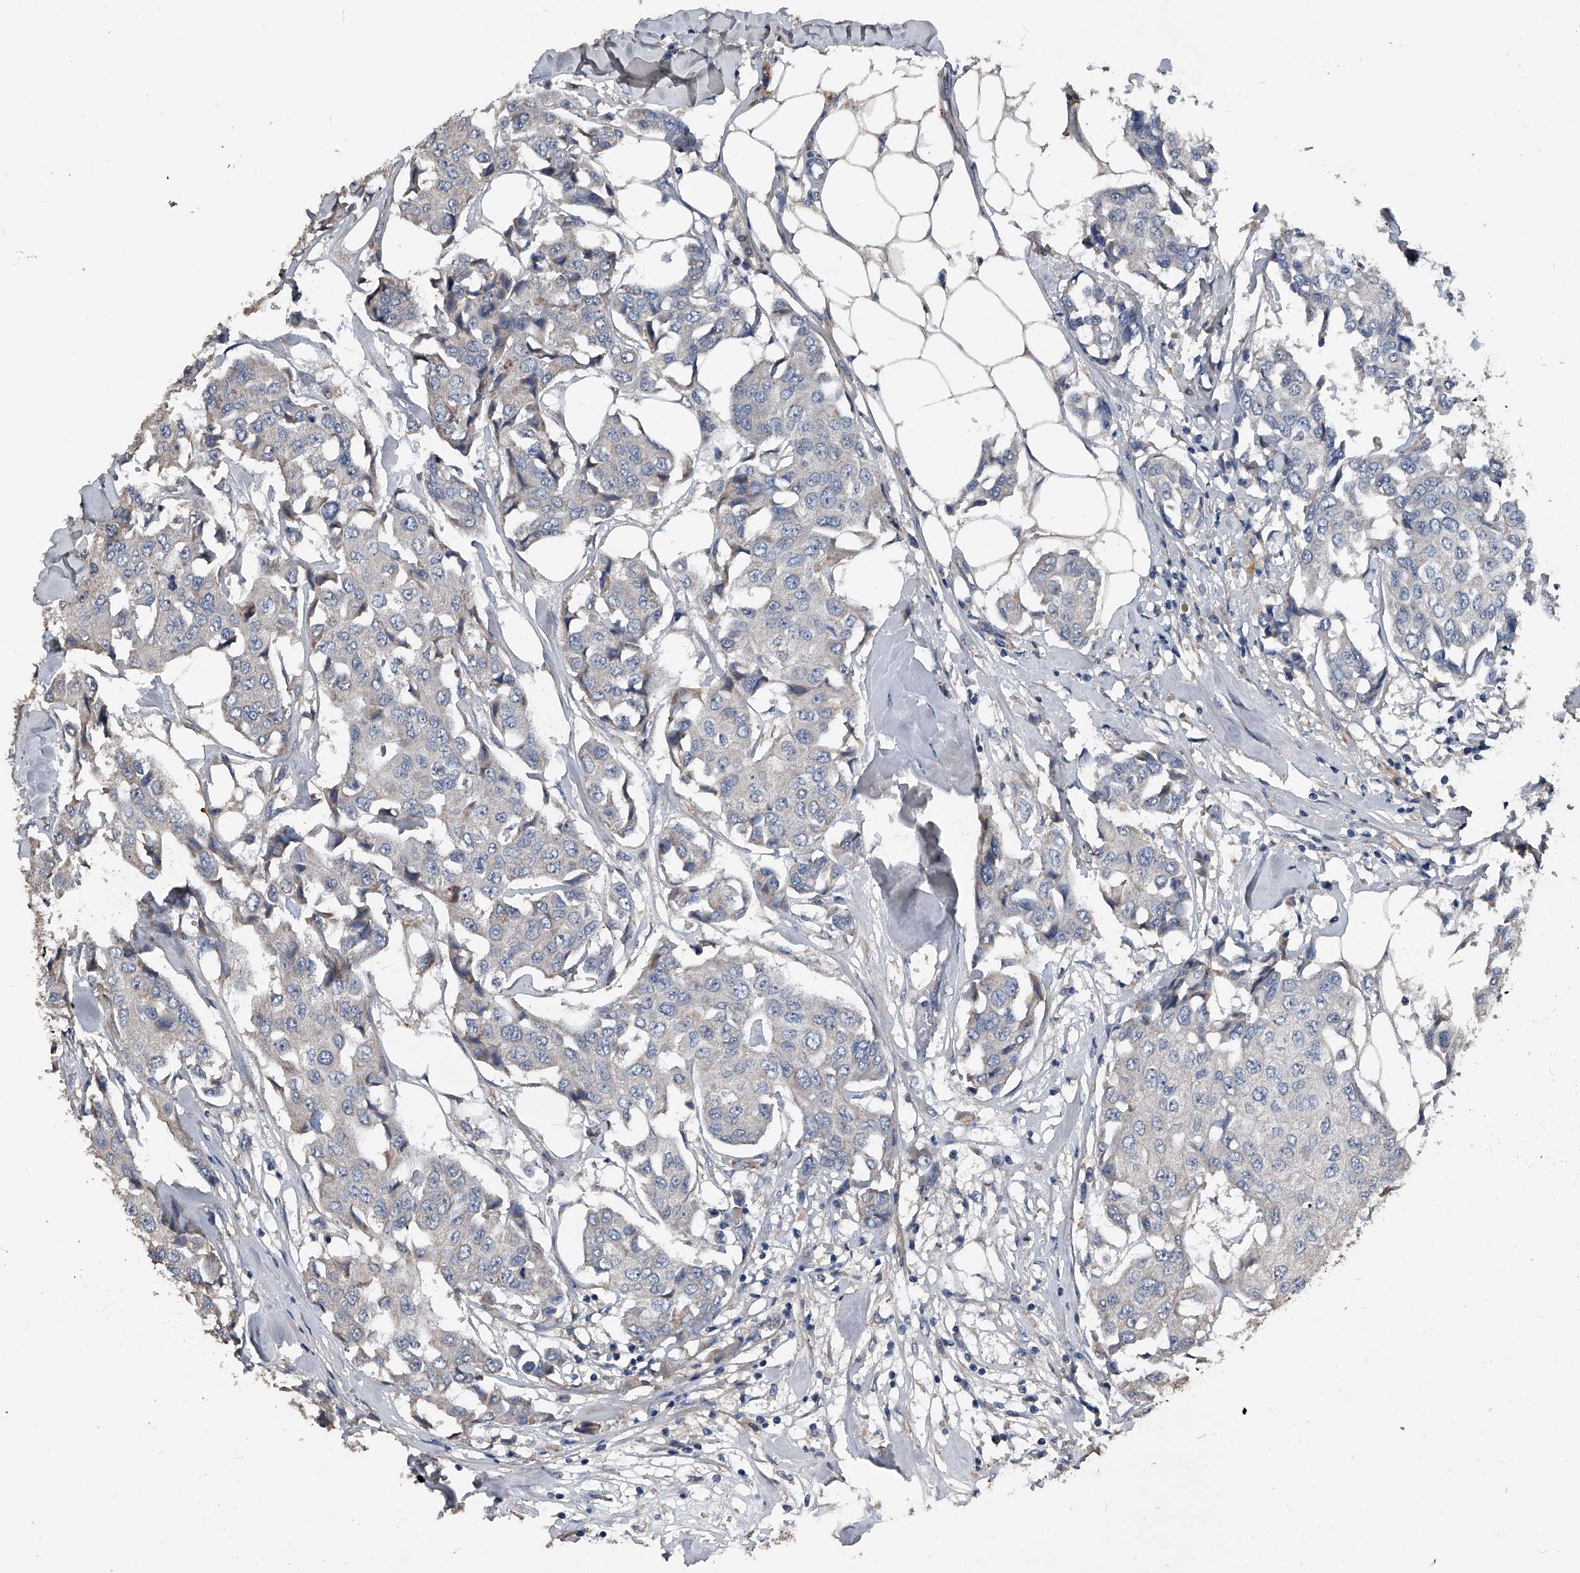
{"staining": {"intensity": "negative", "quantity": "none", "location": "none"}, "tissue": "breast cancer", "cell_type": "Tumor cells", "image_type": "cancer", "snomed": [{"axis": "morphology", "description": "Duct carcinoma"}, {"axis": "topography", "description": "Breast"}], "caption": "A micrograph of breast cancer stained for a protein demonstrates no brown staining in tumor cells.", "gene": "PHACTR1", "patient": {"sex": "female", "age": 80}}